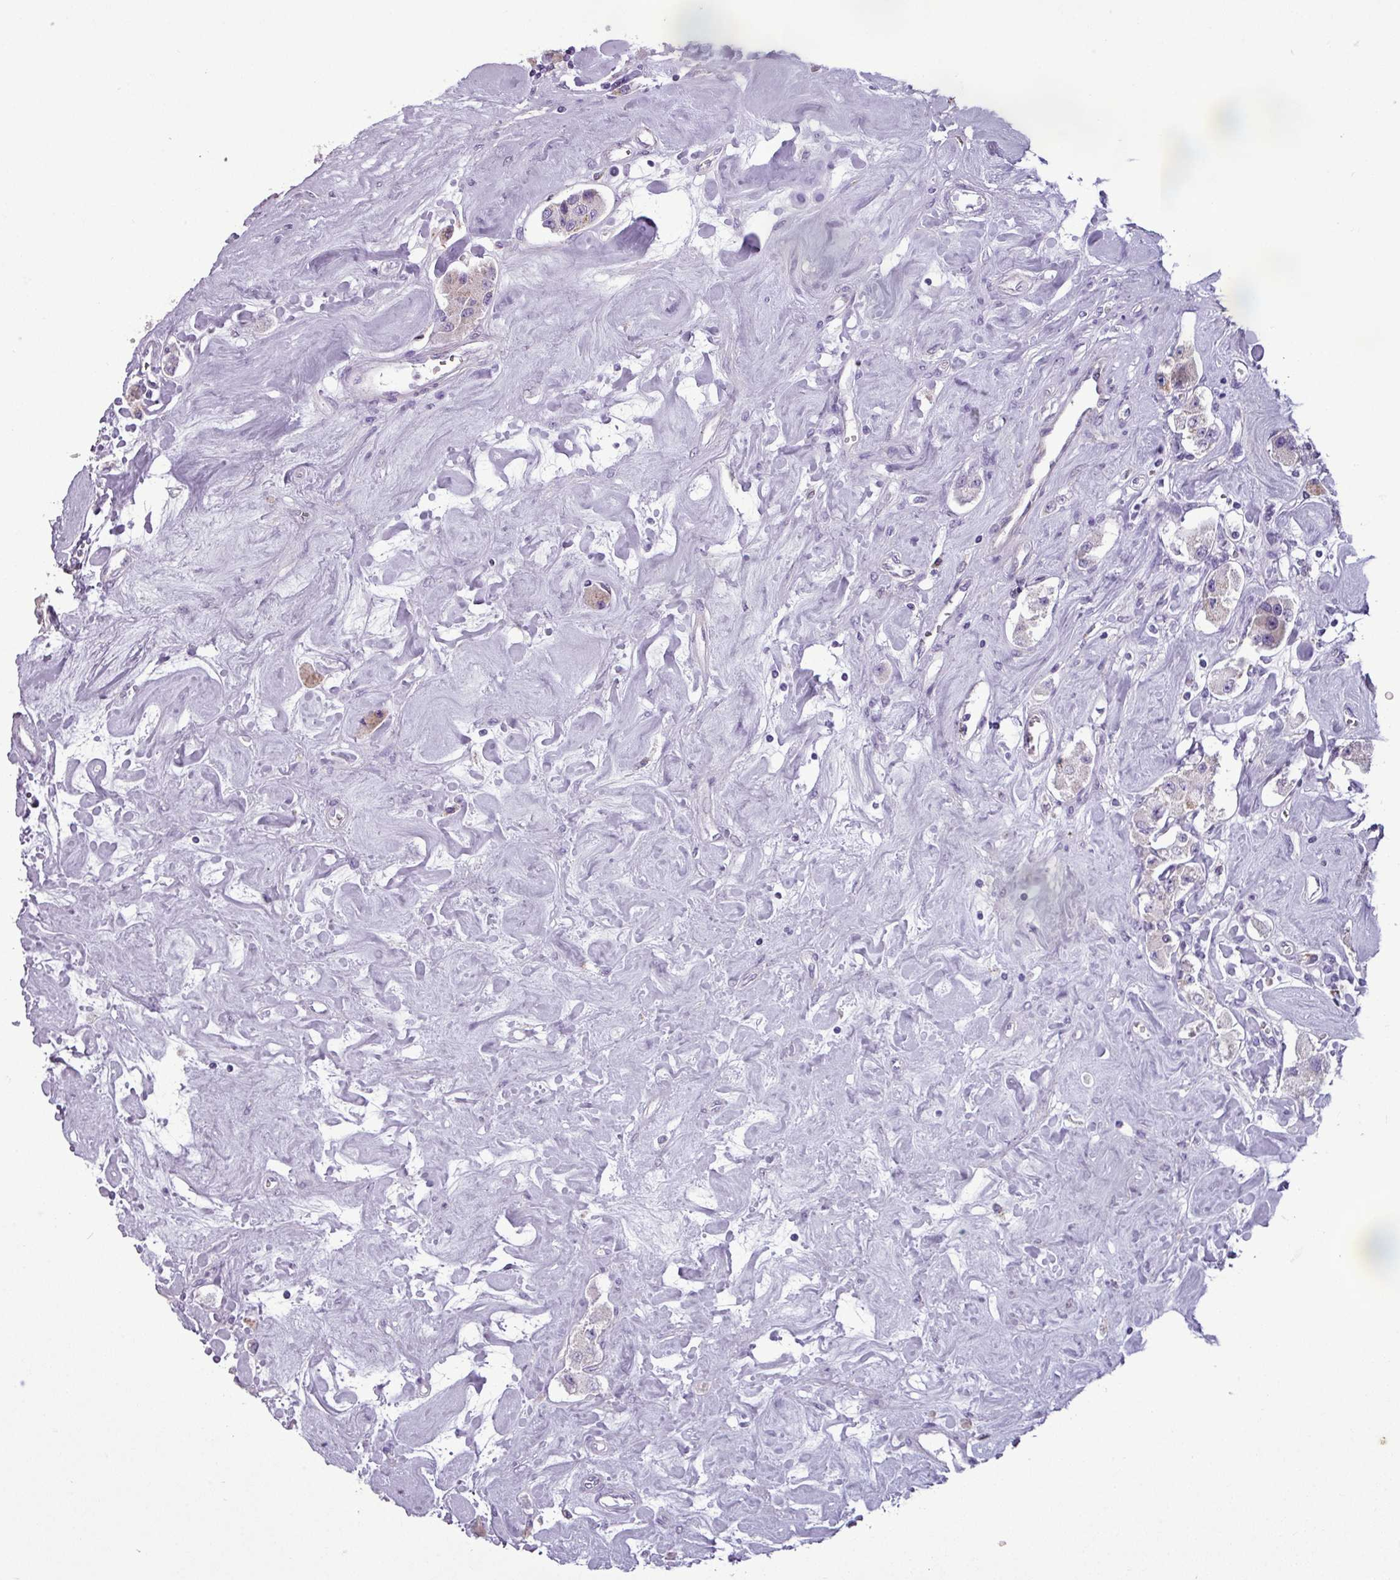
{"staining": {"intensity": "weak", "quantity": "<25%", "location": "cytoplasmic/membranous"}, "tissue": "carcinoid", "cell_type": "Tumor cells", "image_type": "cancer", "snomed": [{"axis": "morphology", "description": "Carcinoid, malignant, NOS"}, {"axis": "topography", "description": "Pancreas"}], "caption": "Tumor cells show no significant protein positivity in malignant carcinoid.", "gene": "ZNF667", "patient": {"sex": "male", "age": 41}}